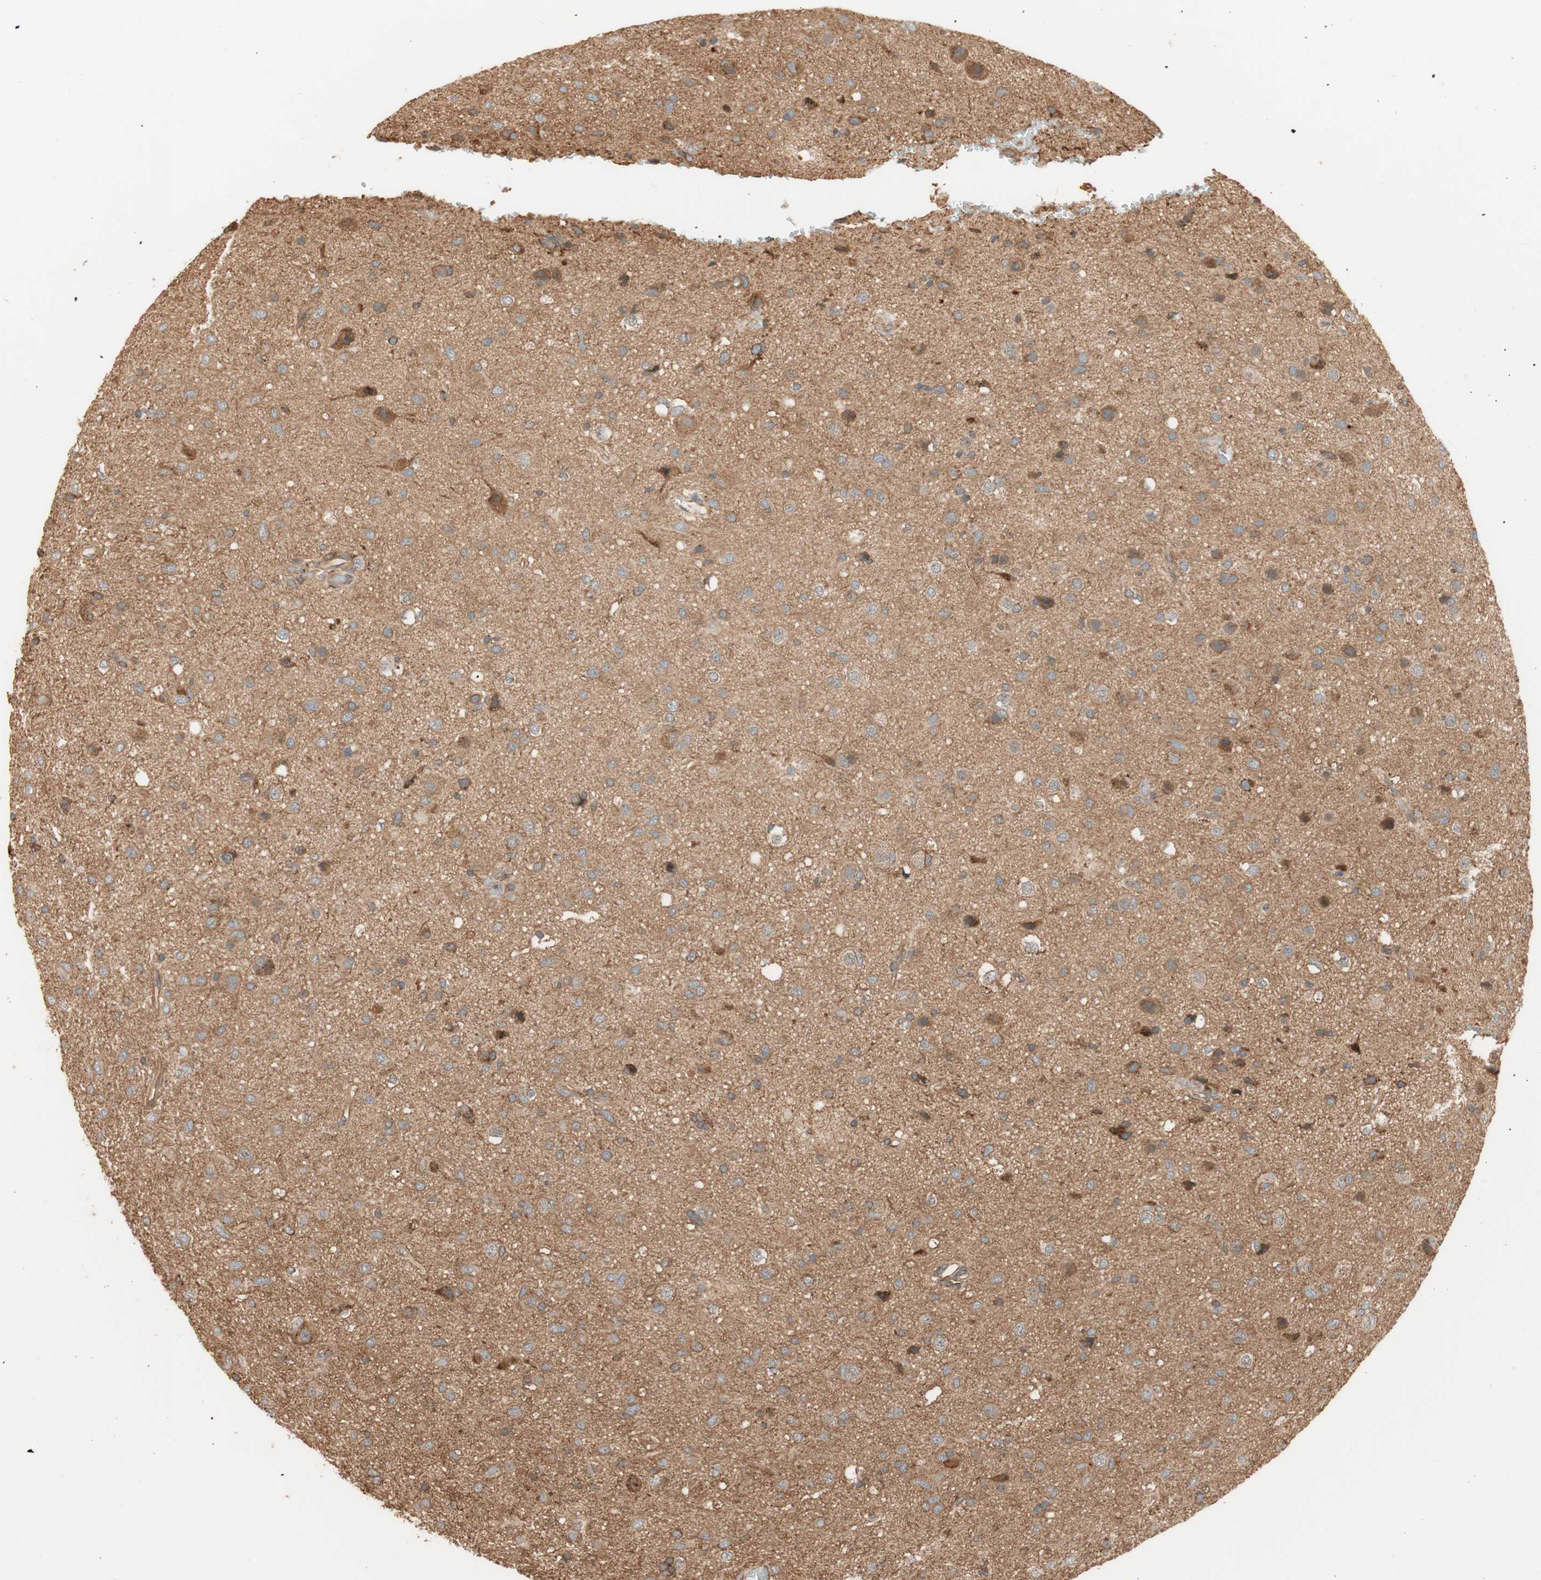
{"staining": {"intensity": "moderate", "quantity": "25%-75%", "location": "cytoplasmic/membranous"}, "tissue": "glioma", "cell_type": "Tumor cells", "image_type": "cancer", "snomed": [{"axis": "morphology", "description": "Glioma, malignant, Low grade"}, {"axis": "topography", "description": "Brain"}], "caption": "Immunohistochemical staining of glioma demonstrates moderate cytoplasmic/membranous protein positivity in about 25%-75% of tumor cells. Ihc stains the protein of interest in brown and the nuclei are stained blue.", "gene": "P4HA1", "patient": {"sex": "male", "age": 77}}